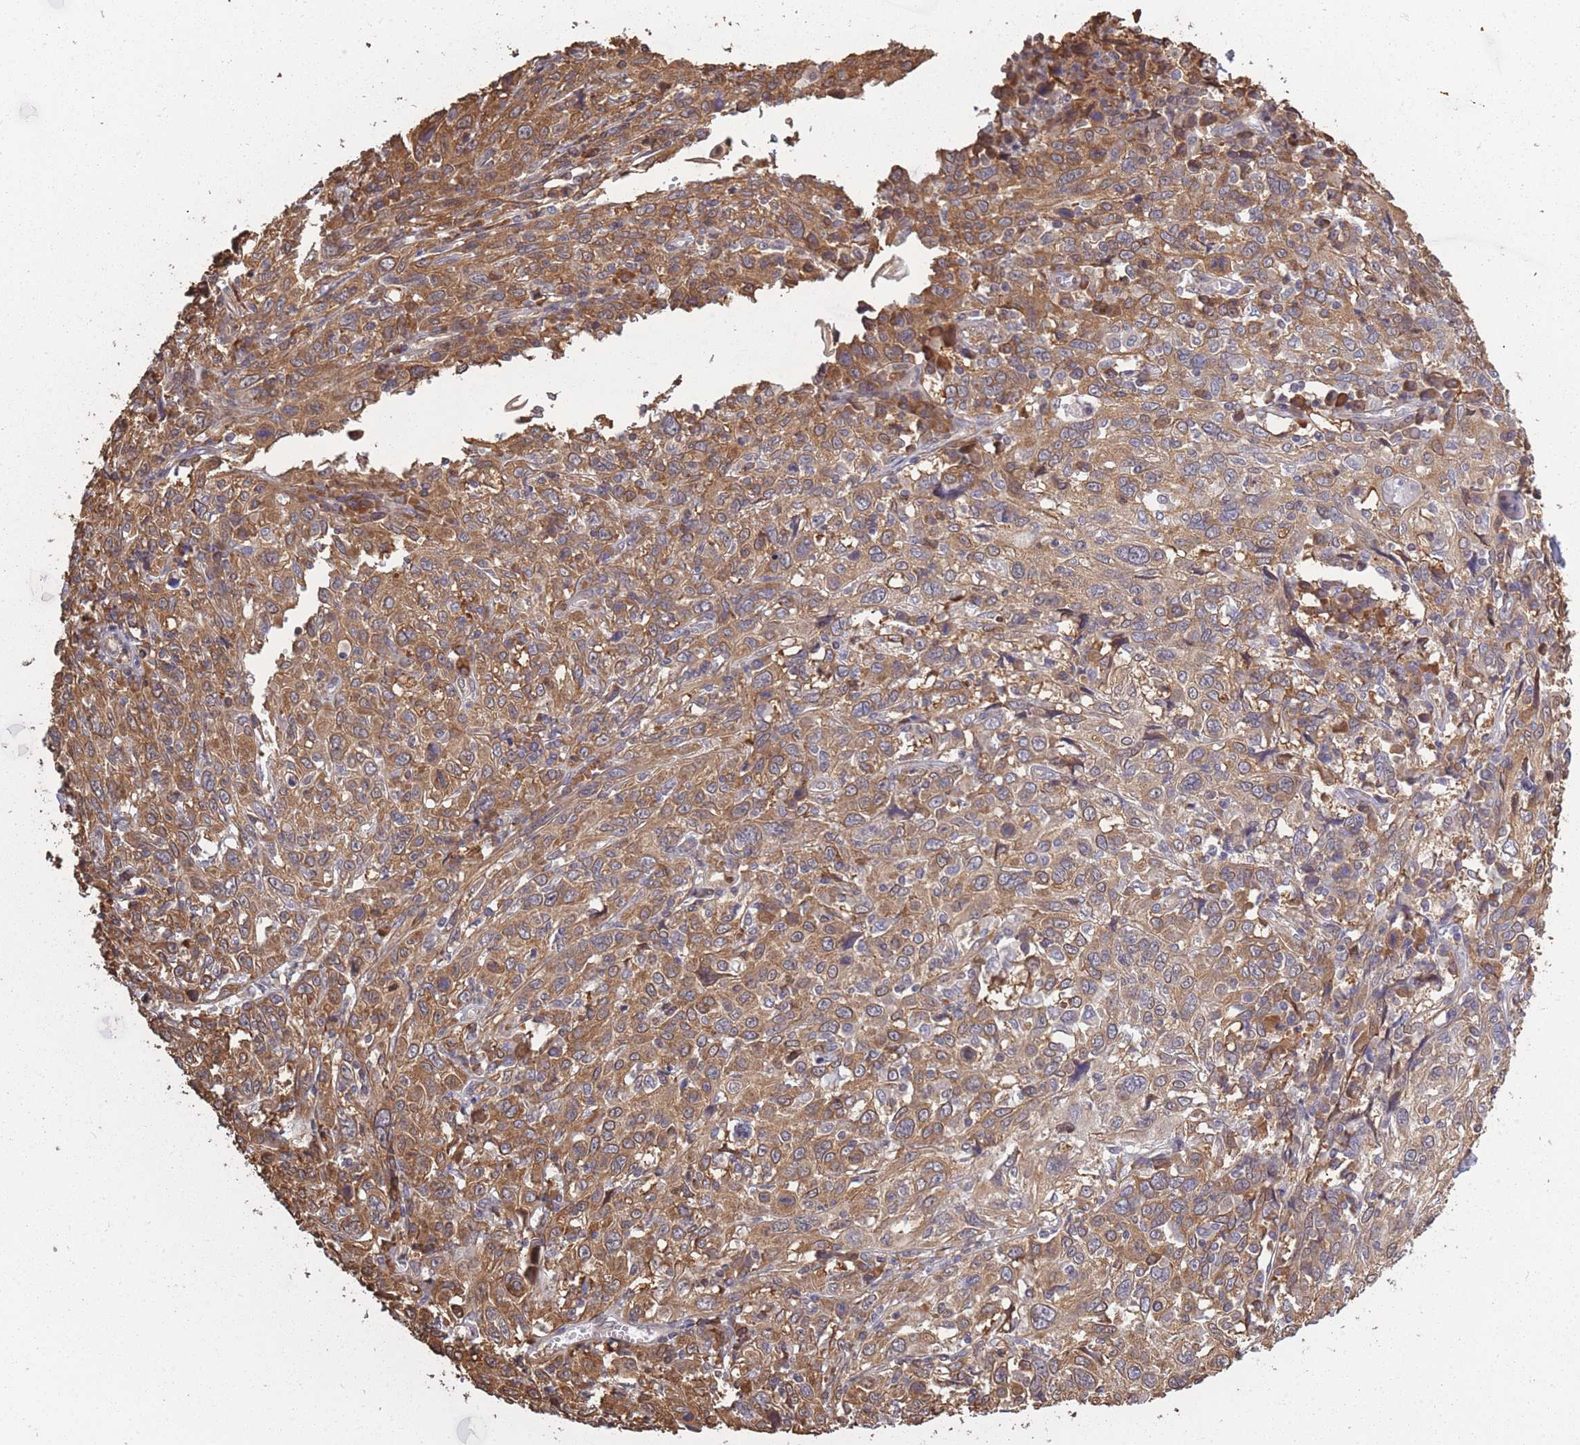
{"staining": {"intensity": "moderate", "quantity": ">75%", "location": "cytoplasmic/membranous"}, "tissue": "cervical cancer", "cell_type": "Tumor cells", "image_type": "cancer", "snomed": [{"axis": "morphology", "description": "Squamous cell carcinoma, NOS"}, {"axis": "topography", "description": "Cervix"}], "caption": "Tumor cells show medium levels of moderate cytoplasmic/membranous staining in about >75% of cells in human cervical squamous cell carcinoma.", "gene": "ARL13B", "patient": {"sex": "female", "age": 46}}